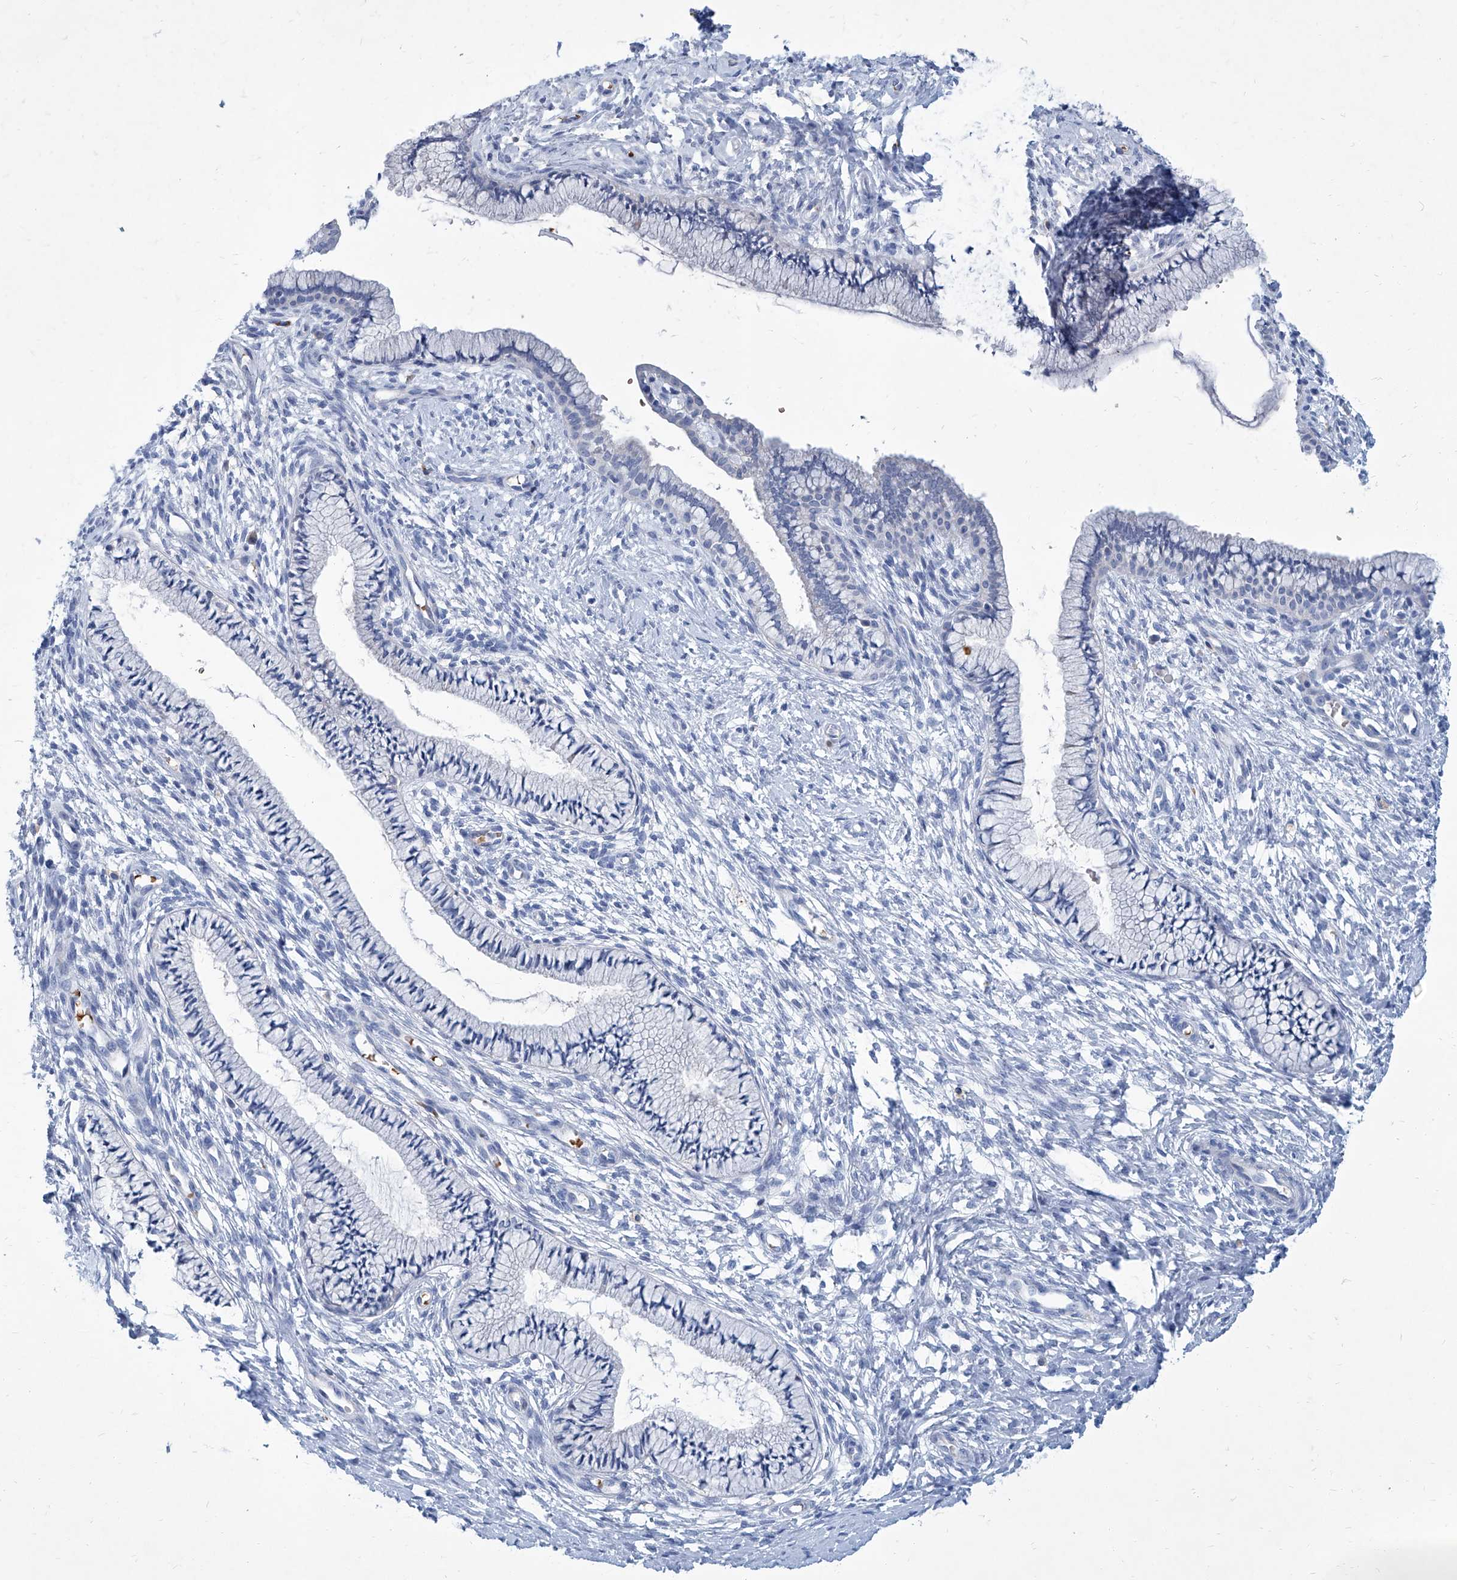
{"staining": {"intensity": "negative", "quantity": "none", "location": "none"}, "tissue": "cervix", "cell_type": "Glandular cells", "image_type": "normal", "snomed": [{"axis": "morphology", "description": "Normal tissue, NOS"}, {"axis": "topography", "description": "Cervix"}], "caption": "An image of cervix stained for a protein demonstrates no brown staining in glandular cells.", "gene": "FPR2", "patient": {"sex": "female", "age": 36}}